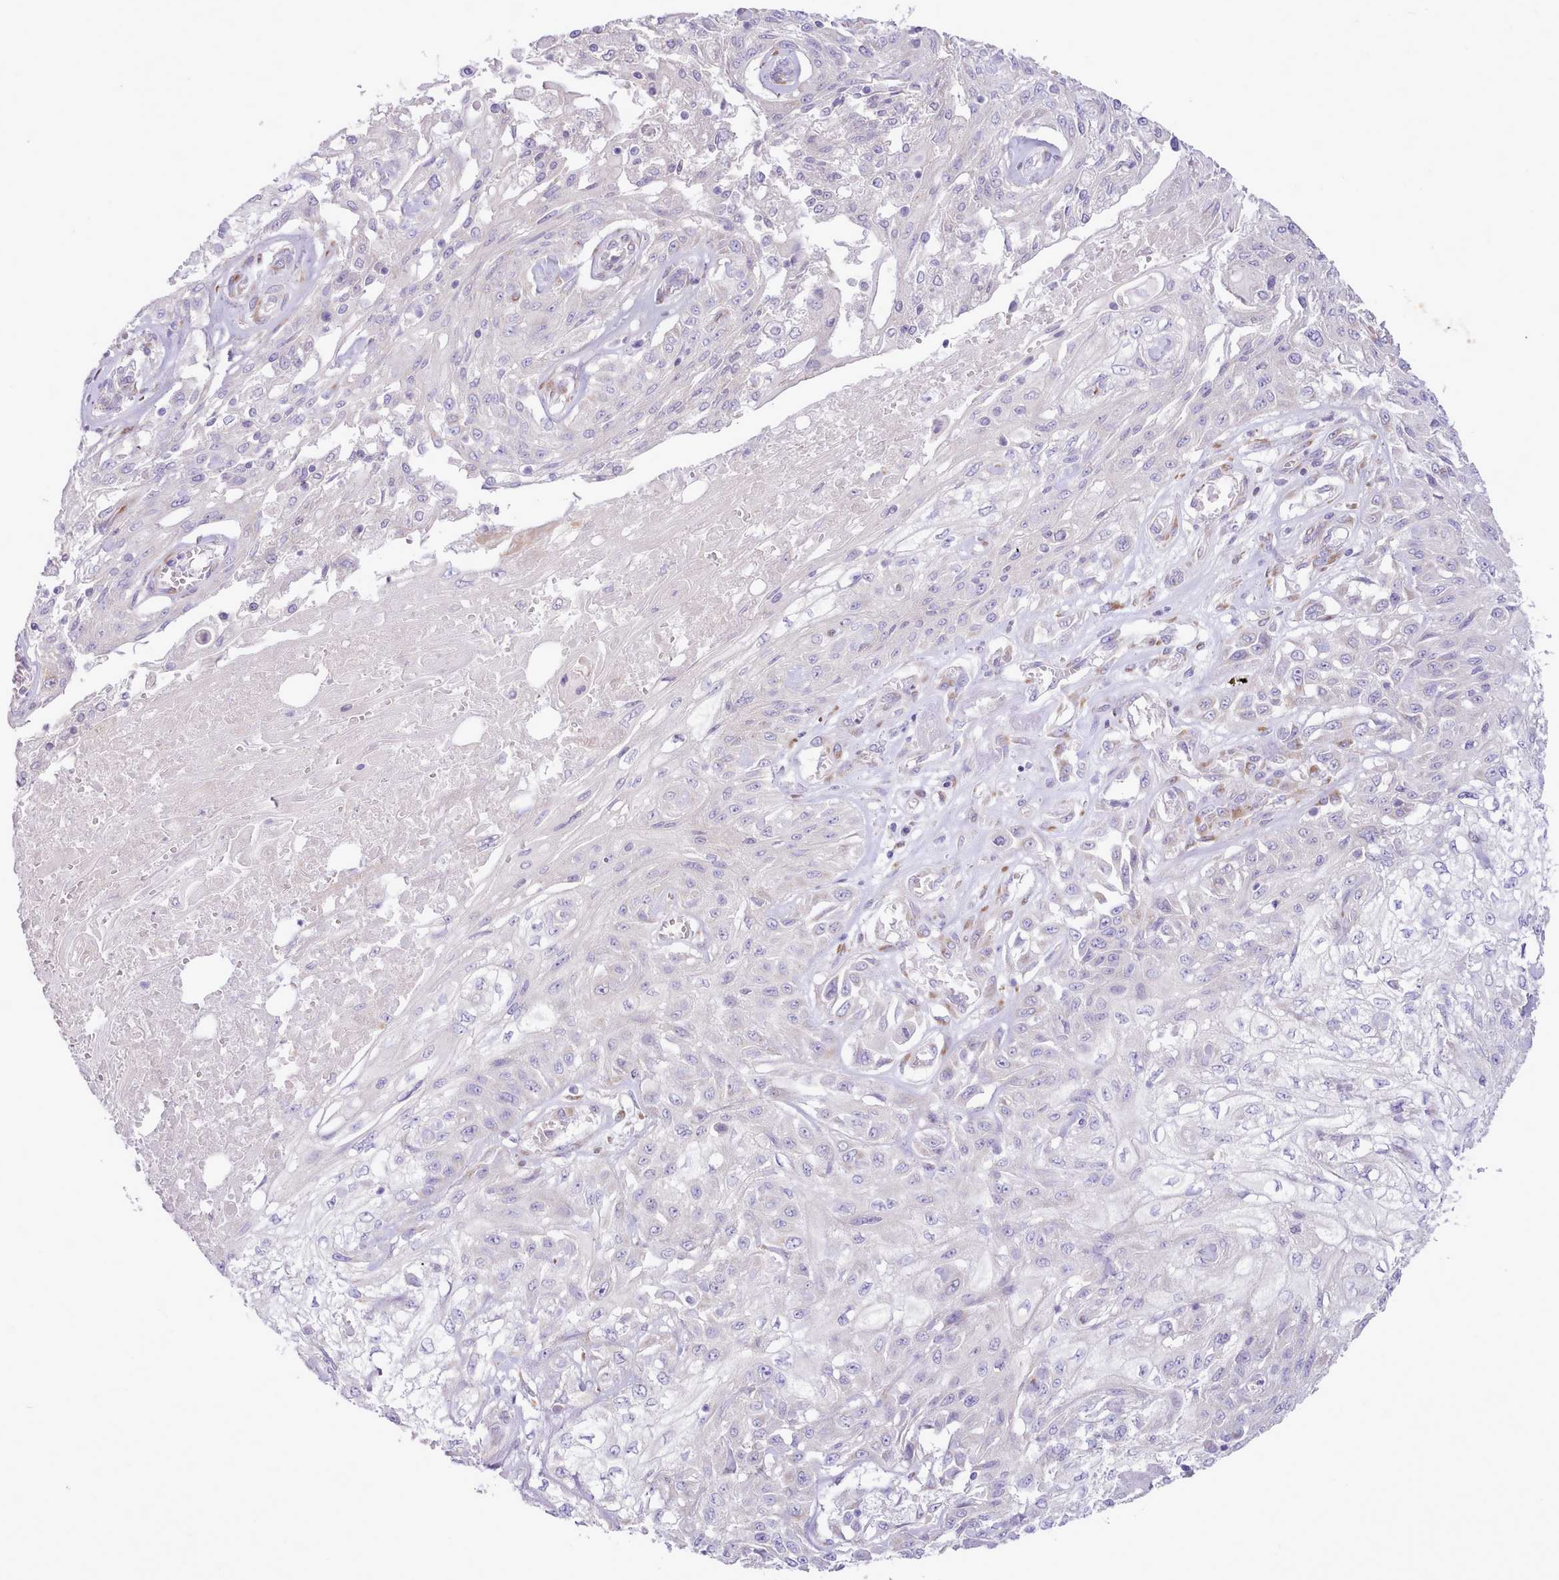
{"staining": {"intensity": "negative", "quantity": "none", "location": "none"}, "tissue": "skin cancer", "cell_type": "Tumor cells", "image_type": "cancer", "snomed": [{"axis": "morphology", "description": "Squamous cell carcinoma, NOS"}, {"axis": "morphology", "description": "Squamous cell carcinoma, metastatic, NOS"}, {"axis": "topography", "description": "Skin"}, {"axis": "topography", "description": "Lymph node"}], "caption": "High magnification brightfield microscopy of skin cancer stained with DAB (3,3'-diaminobenzidine) (brown) and counterstained with hematoxylin (blue): tumor cells show no significant positivity.", "gene": "CCL1", "patient": {"sex": "male", "age": 75}}